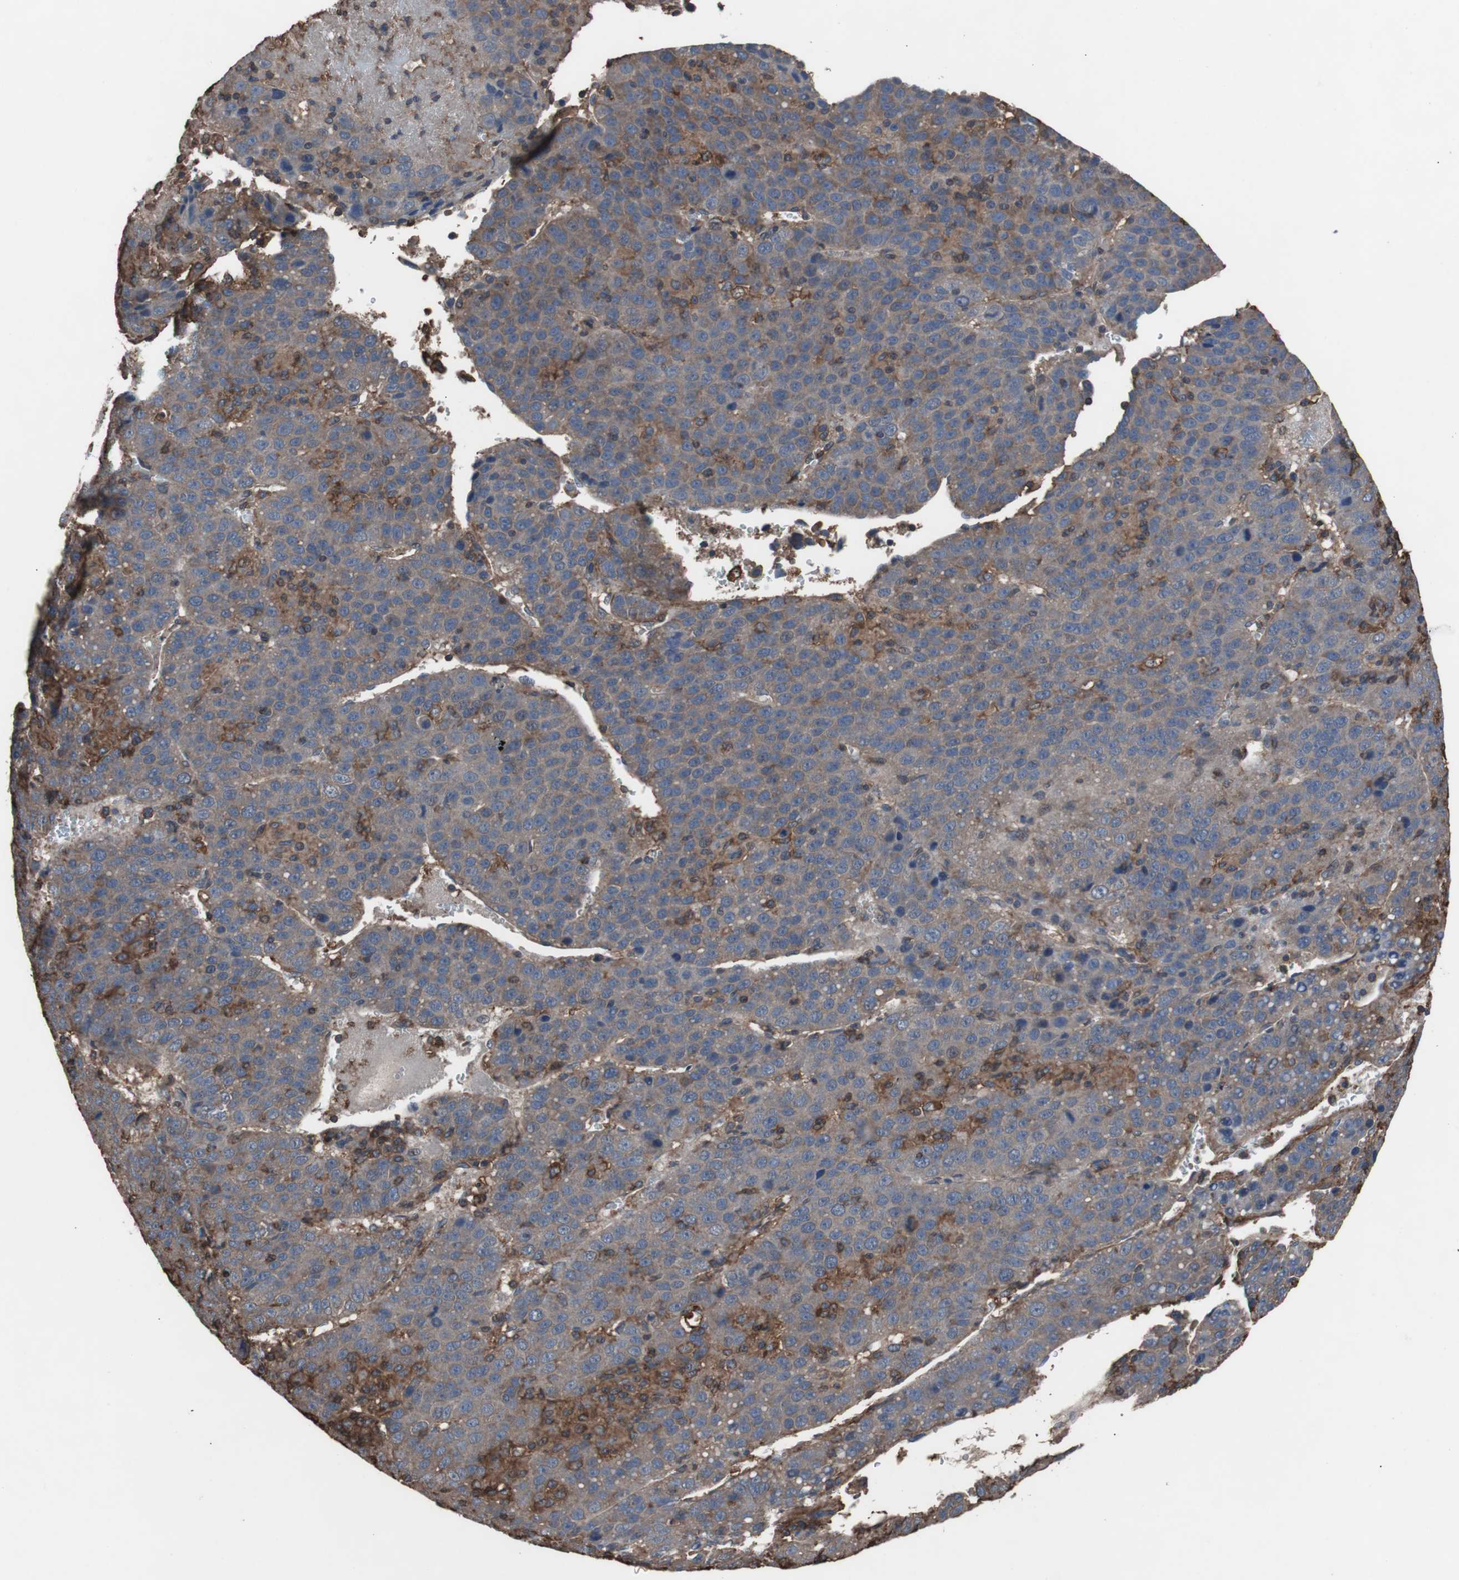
{"staining": {"intensity": "negative", "quantity": "none", "location": "none"}, "tissue": "liver cancer", "cell_type": "Tumor cells", "image_type": "cancer", "snomed": [{"axis": "morphology", "description": "Carcinoma, Hepatocellular, NOS"}, {"axis": "topography", "description": "Liver"}], "caption": "There is no significant expression in tumor cells of liver cancer.", "gene": "COL6A2", "patient": {"sex": "female", "age": 53}}